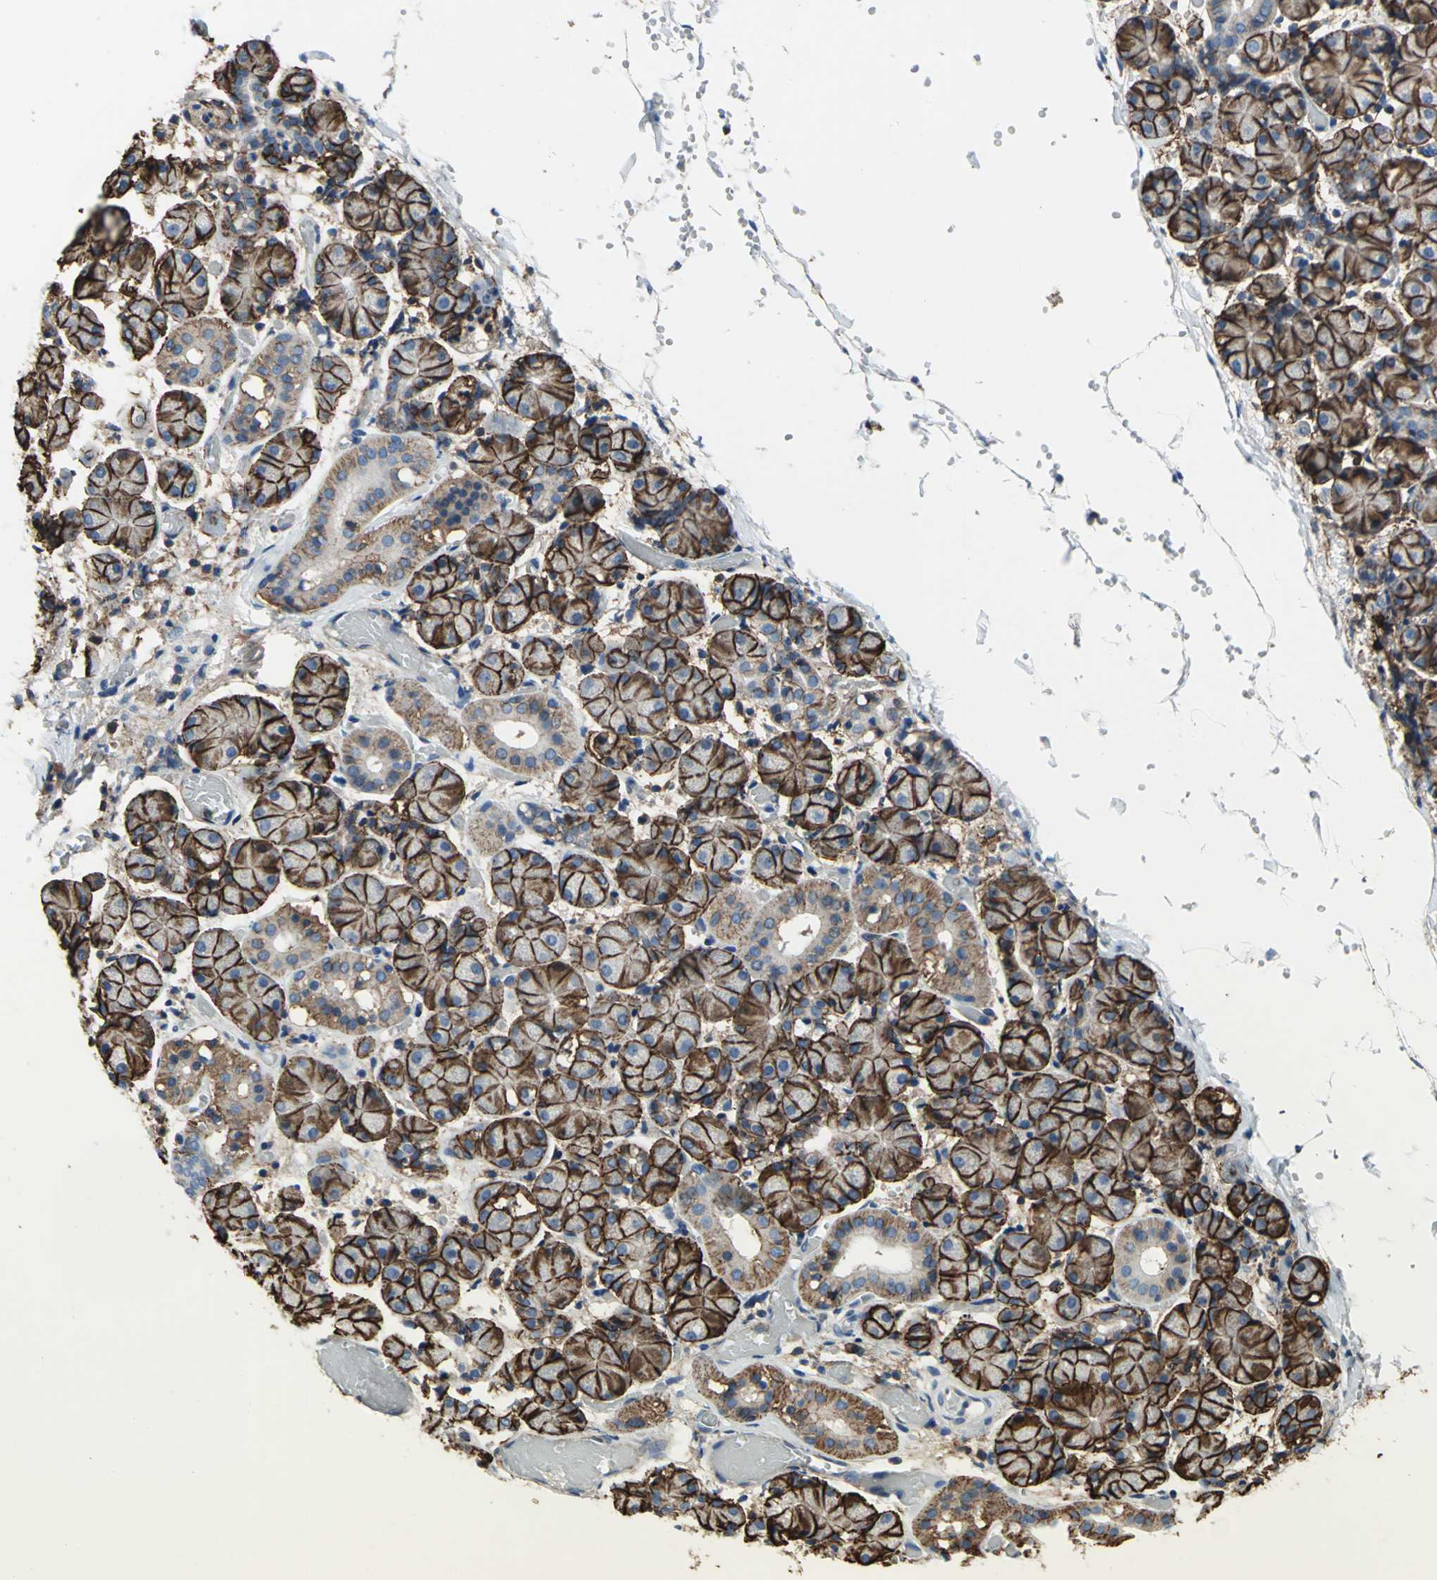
{"staining": {"intensity": "strong", "quantity": ">75%", "location": "cytoplasmic/membranous"}, "tissue": "salivary gland", "cell_type": "Glandular cells", "image_type": "normal", "snomed": [{"axis": "morphology", "description": "Normal tissue, NOS"}, {"axis": "topography", "description": "Salivary gland"}], "caption": "Glandular cells demonstrate strong cytoplasmic/membranous positivity in about >75% of cells in benign salivary gland. Using DAB (brown) and hematoxylin (blue) stains, captured at high magnification using brightfield microscopy.", "gene": "CD44", "patient": {"sex": "female", "age": 24}}